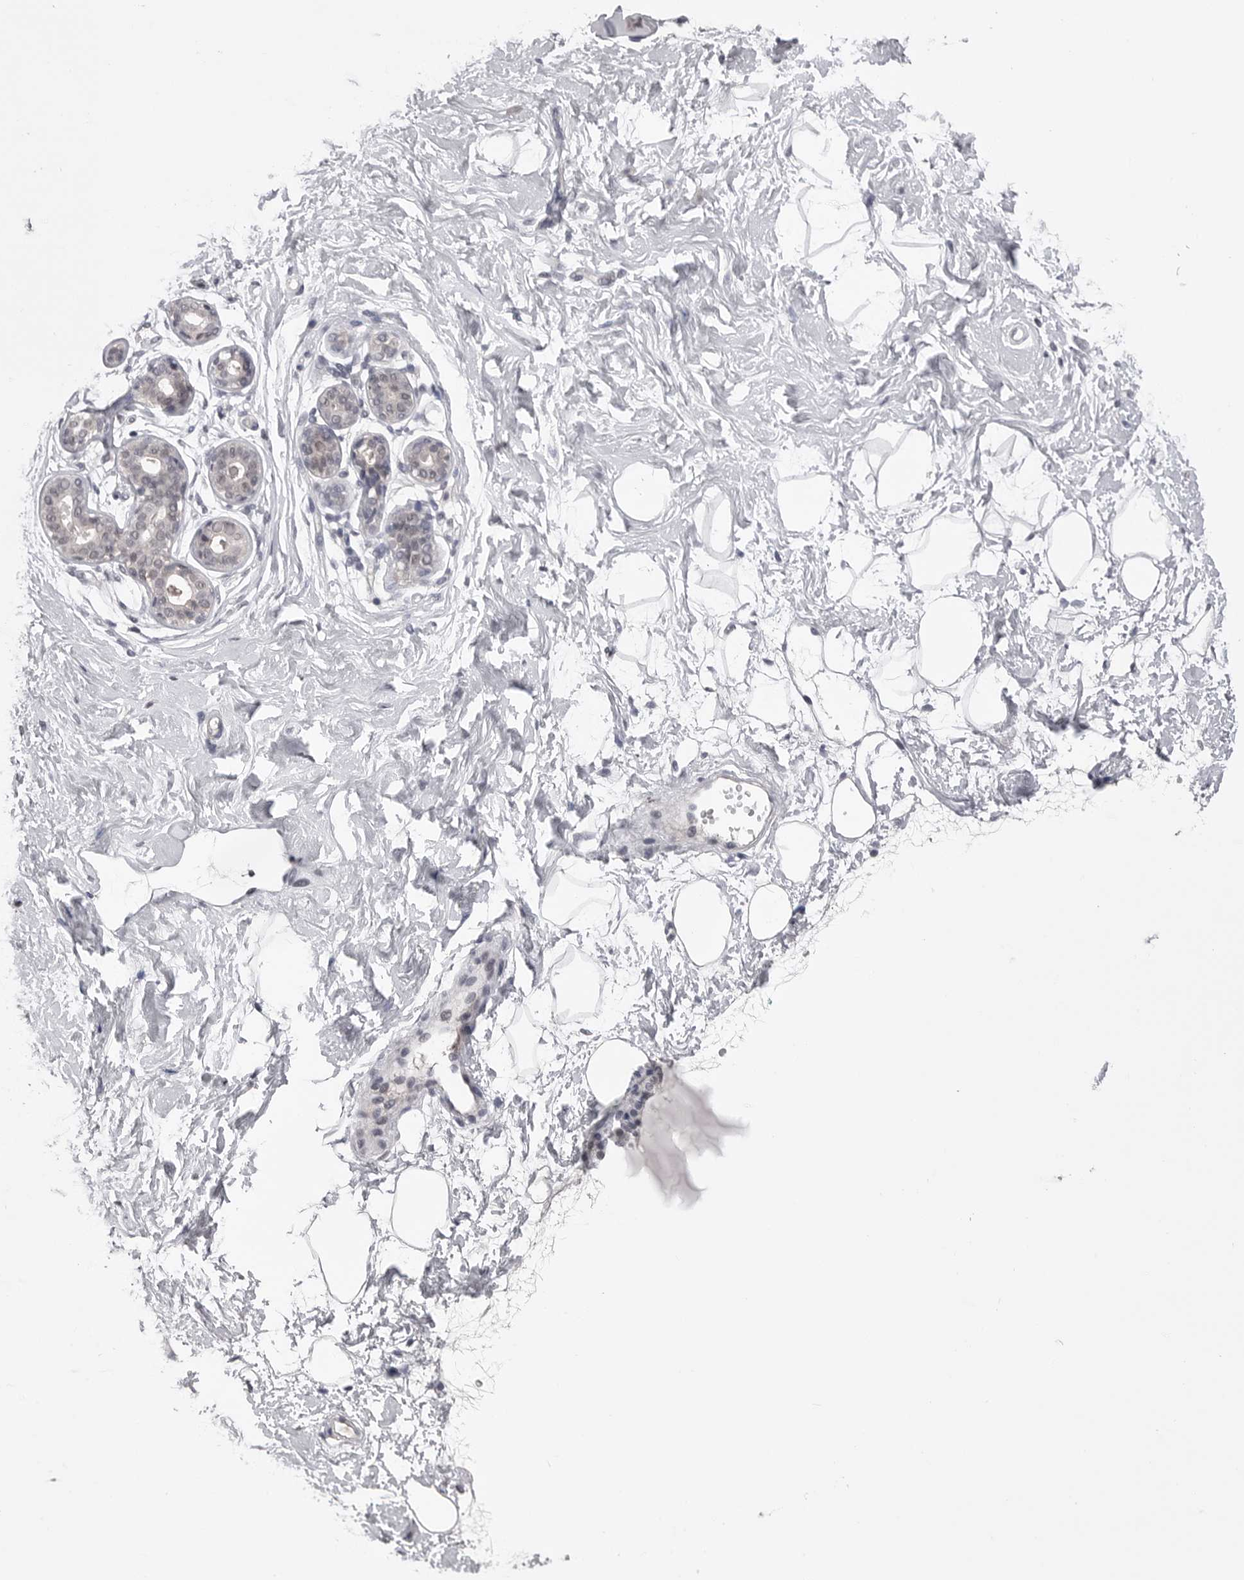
{"staining": {"intensity": "negative", "quantity": "none", "location": "none"}, "tissue": "breast", "cell_type": "Adipocytes", "image_type": "normal", "snomed": [{"axis": "morphology", "description": "Normal tissue, NOS"}, {"axis": "topography", "description": "Breast"}], "caption": "This histopathology image is of unremarkable breast stained with immunohistochemistry to label a protein in brown with the nuclei are counter-stained blue. There is no expression in adipocytes. Nuclei are stained in blue.", "gene": "DLG2", "patient": {"sex": "female", "age": 23}}